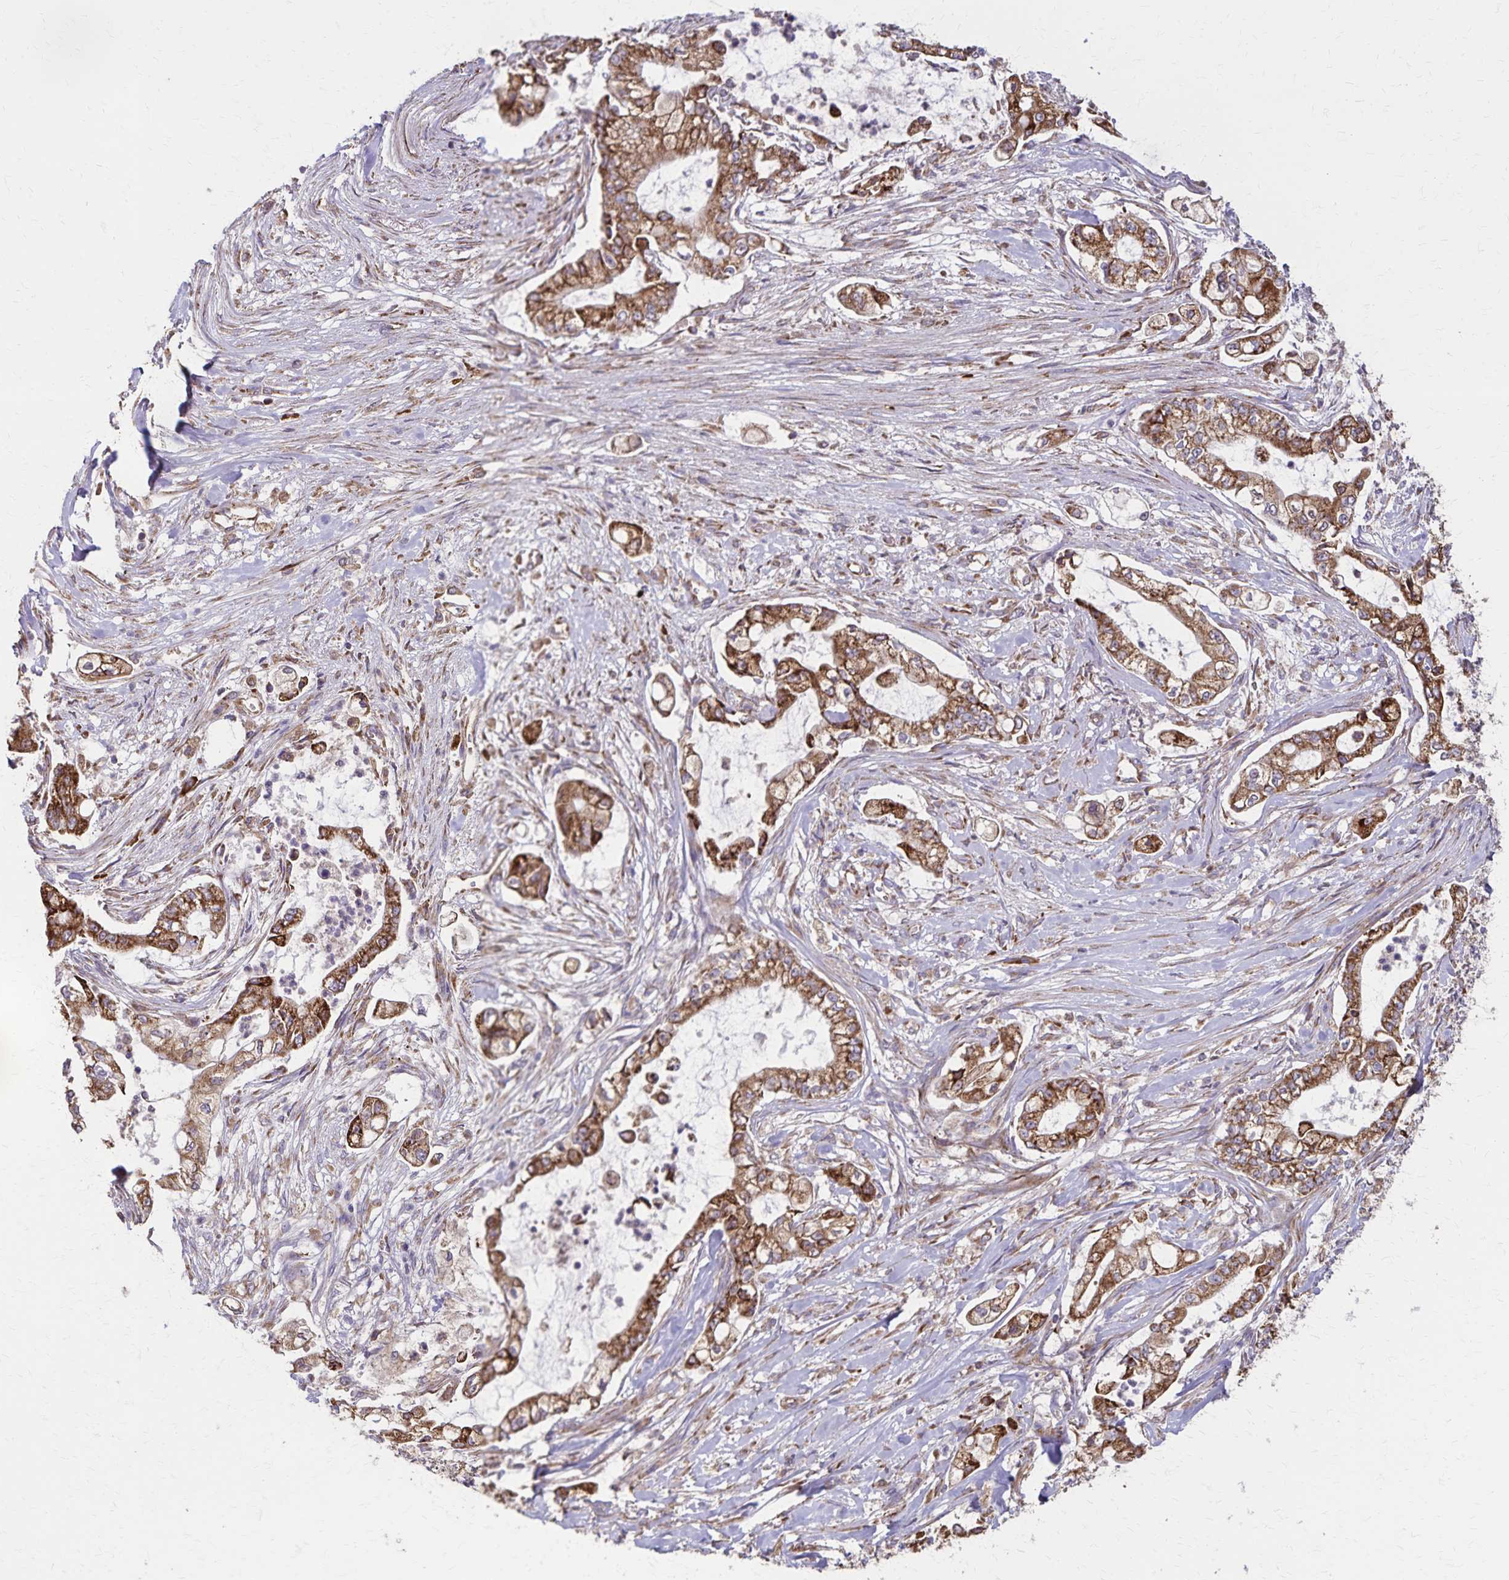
{"staining": {"intensity": "strong", "quantity": ">75%", "location": "cytoplasmic/membranous"}, "tissue": "pancreatic cancer", "cell_type": "Tumor cells", "image_type": "cancer", "snomed": [{"axis": "morphology", "description": "Adenocarcinoma, NOS"}, {"axis": "topography", "description": "Pancreas"}], "caption": "Immunohistochemical staining of human pancreatic cancer displays high levels of strong cytoplasmic/membranous expression in approximately >75% of tumor cells.", "gene": "RNF10", "patient": {"sex": "female", "age": 69}}